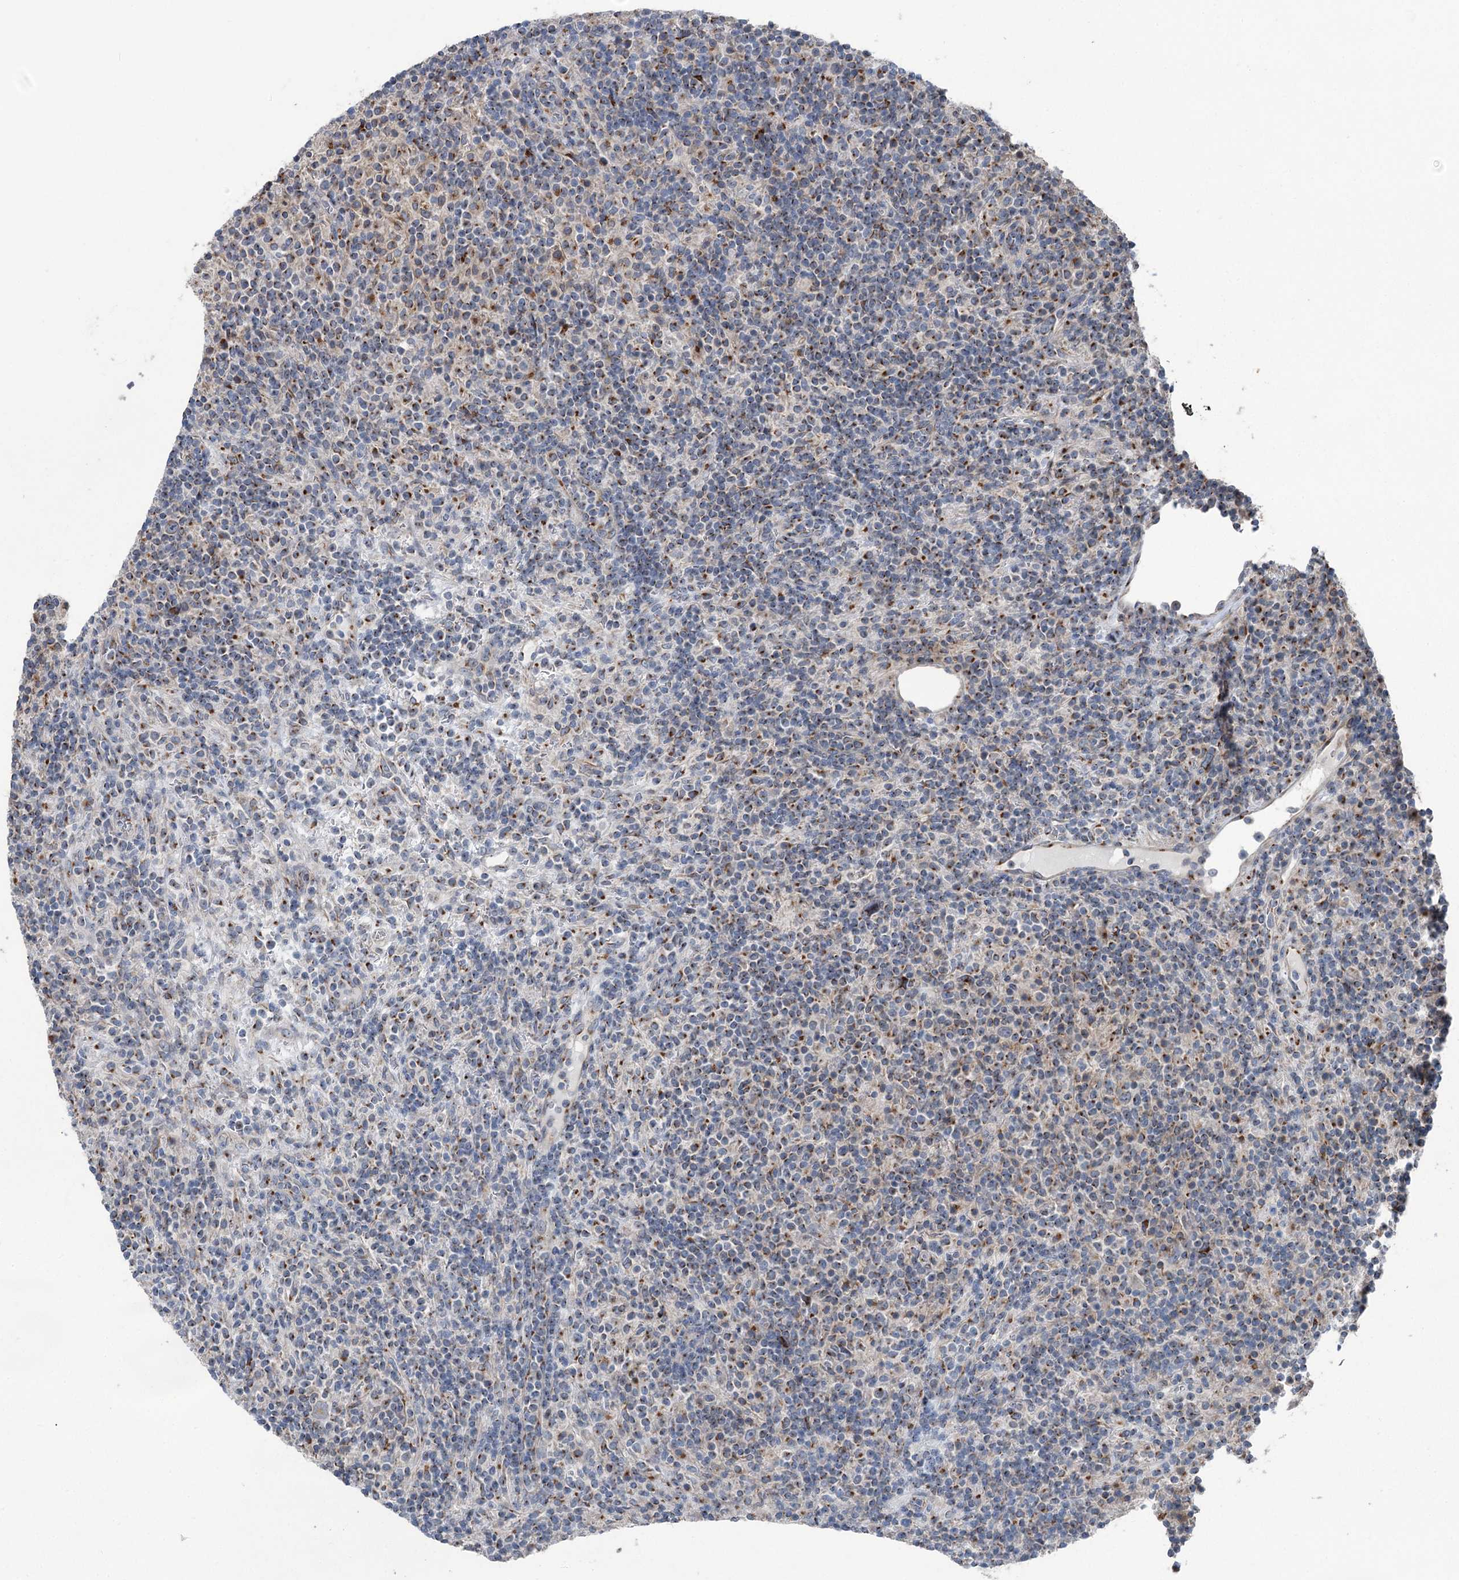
{"staining": {"intensity": "negative", "quantity": "none", "location": "none"}, "tissue": "lymphoma", "cell_type": "Tumor cells", "image_type": "cancer", "snomed": [{"axis": "morphology", "description": "Hodgkin's disease, NOS"}, {"axis": "topography", "description": "Lymph node"}], "caption": "Immunohistochemistry (IHC) histopathology image of human lymphoma stained for a protein (brown), which reveals no expression in tumor cells.", "gene": "ITIH5", "patient": {"sex": "male", "age": 70}}